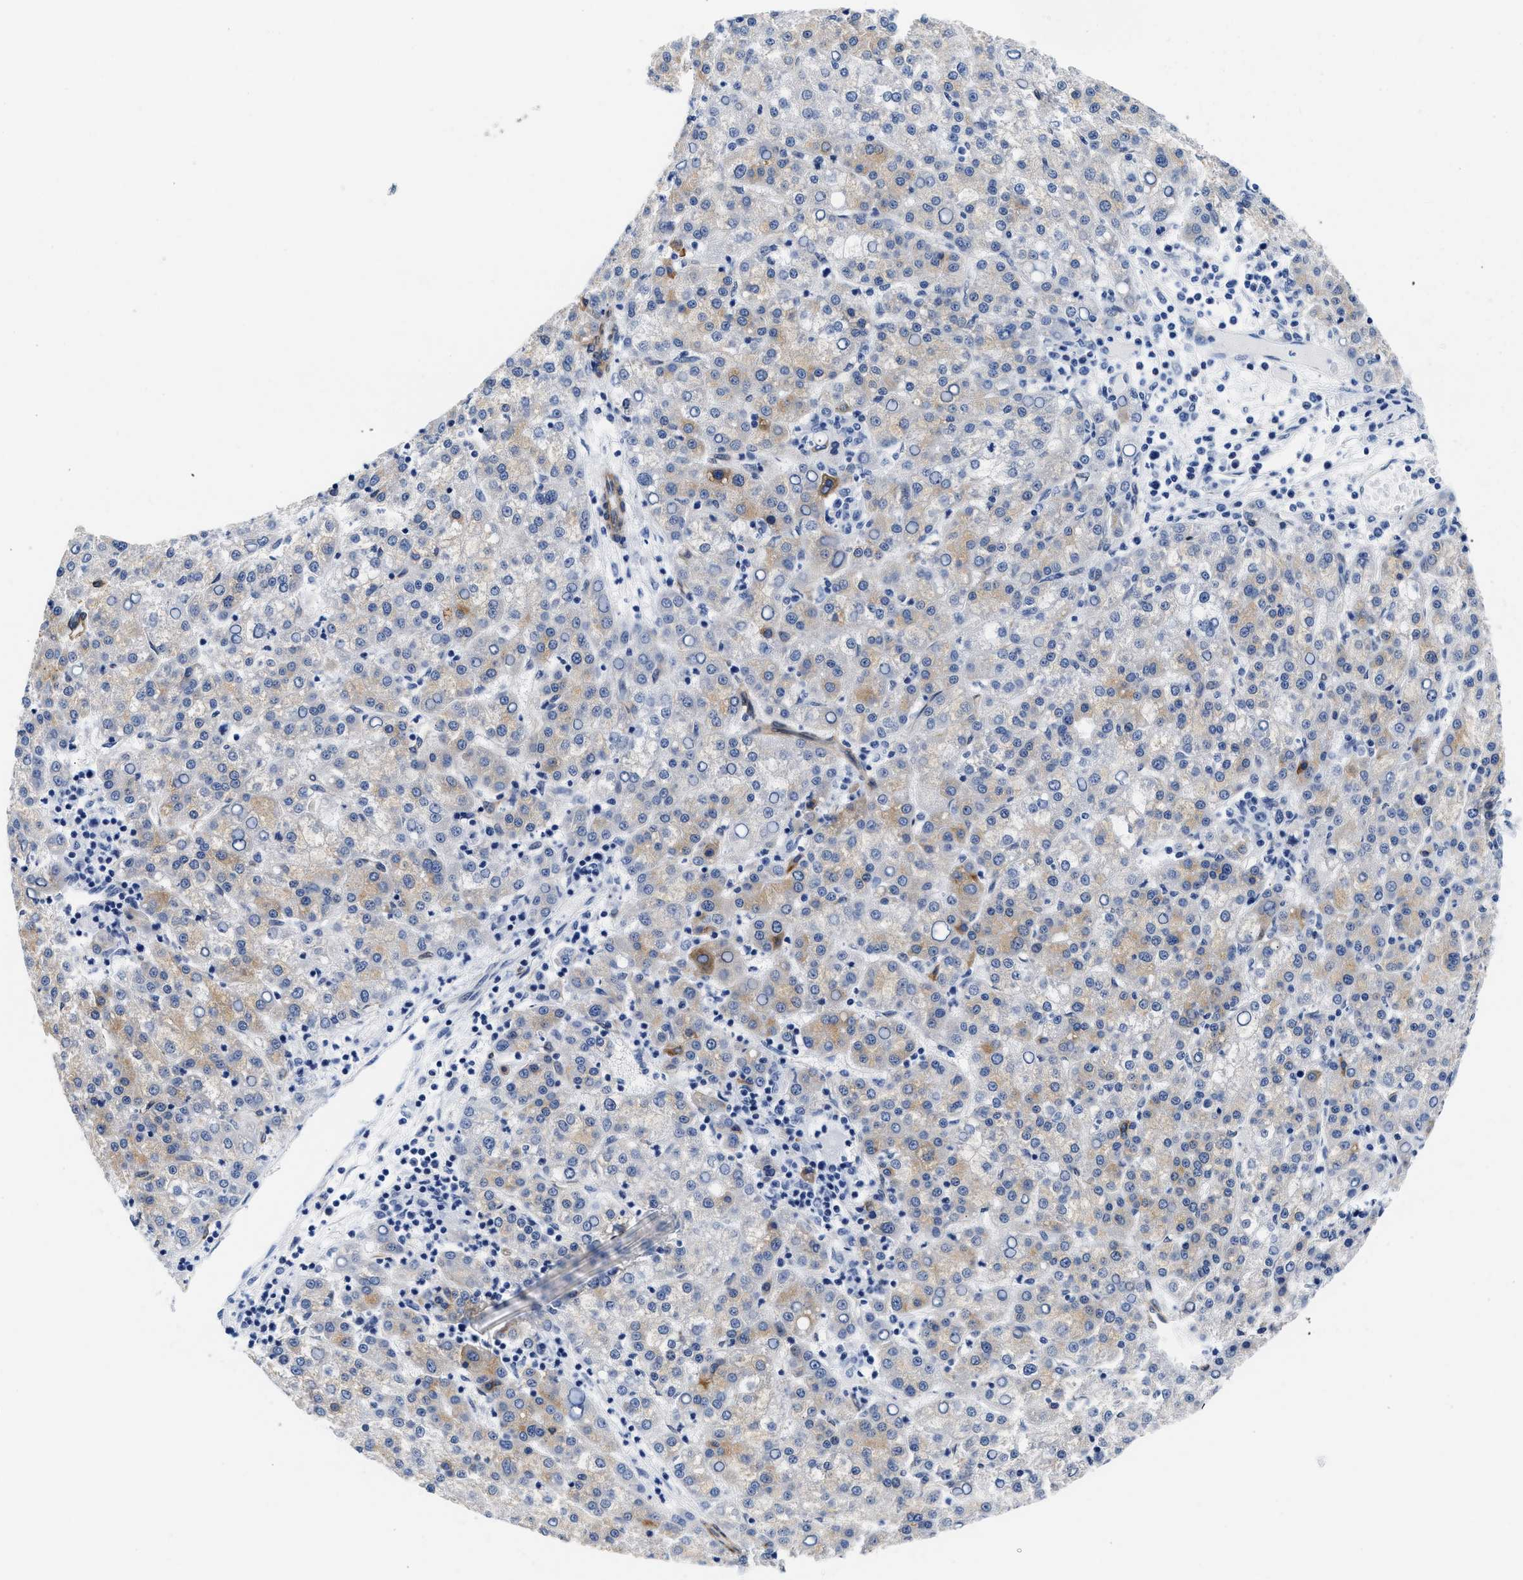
{"staining": {"intensity": "weak", "quantity": "25%-75%", "location": "cytoplasmic/membranous"}, "tissue": "liver cancer", "cell_type": "Tumor cells", "image_type": "cancer", "snomed": [{"axis": "morphology", "description": "Carcinoma, Hepatocellular, NOS"}, {"axis": "topography", "description": "Liver"}], "caption": "IHC staining of liver hepatocellular carcinoma, which shows low levels of weak cytoplasmic/membranous expression in about 25%-75% of tumor cells indicating weak cytoplasmic/membranous protein expression. The staining was performed using DAB (brown) for protein detection and nuclei were counterstained in hematoxylin (blue).", "gene": "TRIM29", "patient": {"sex": "female", "age": 58}}